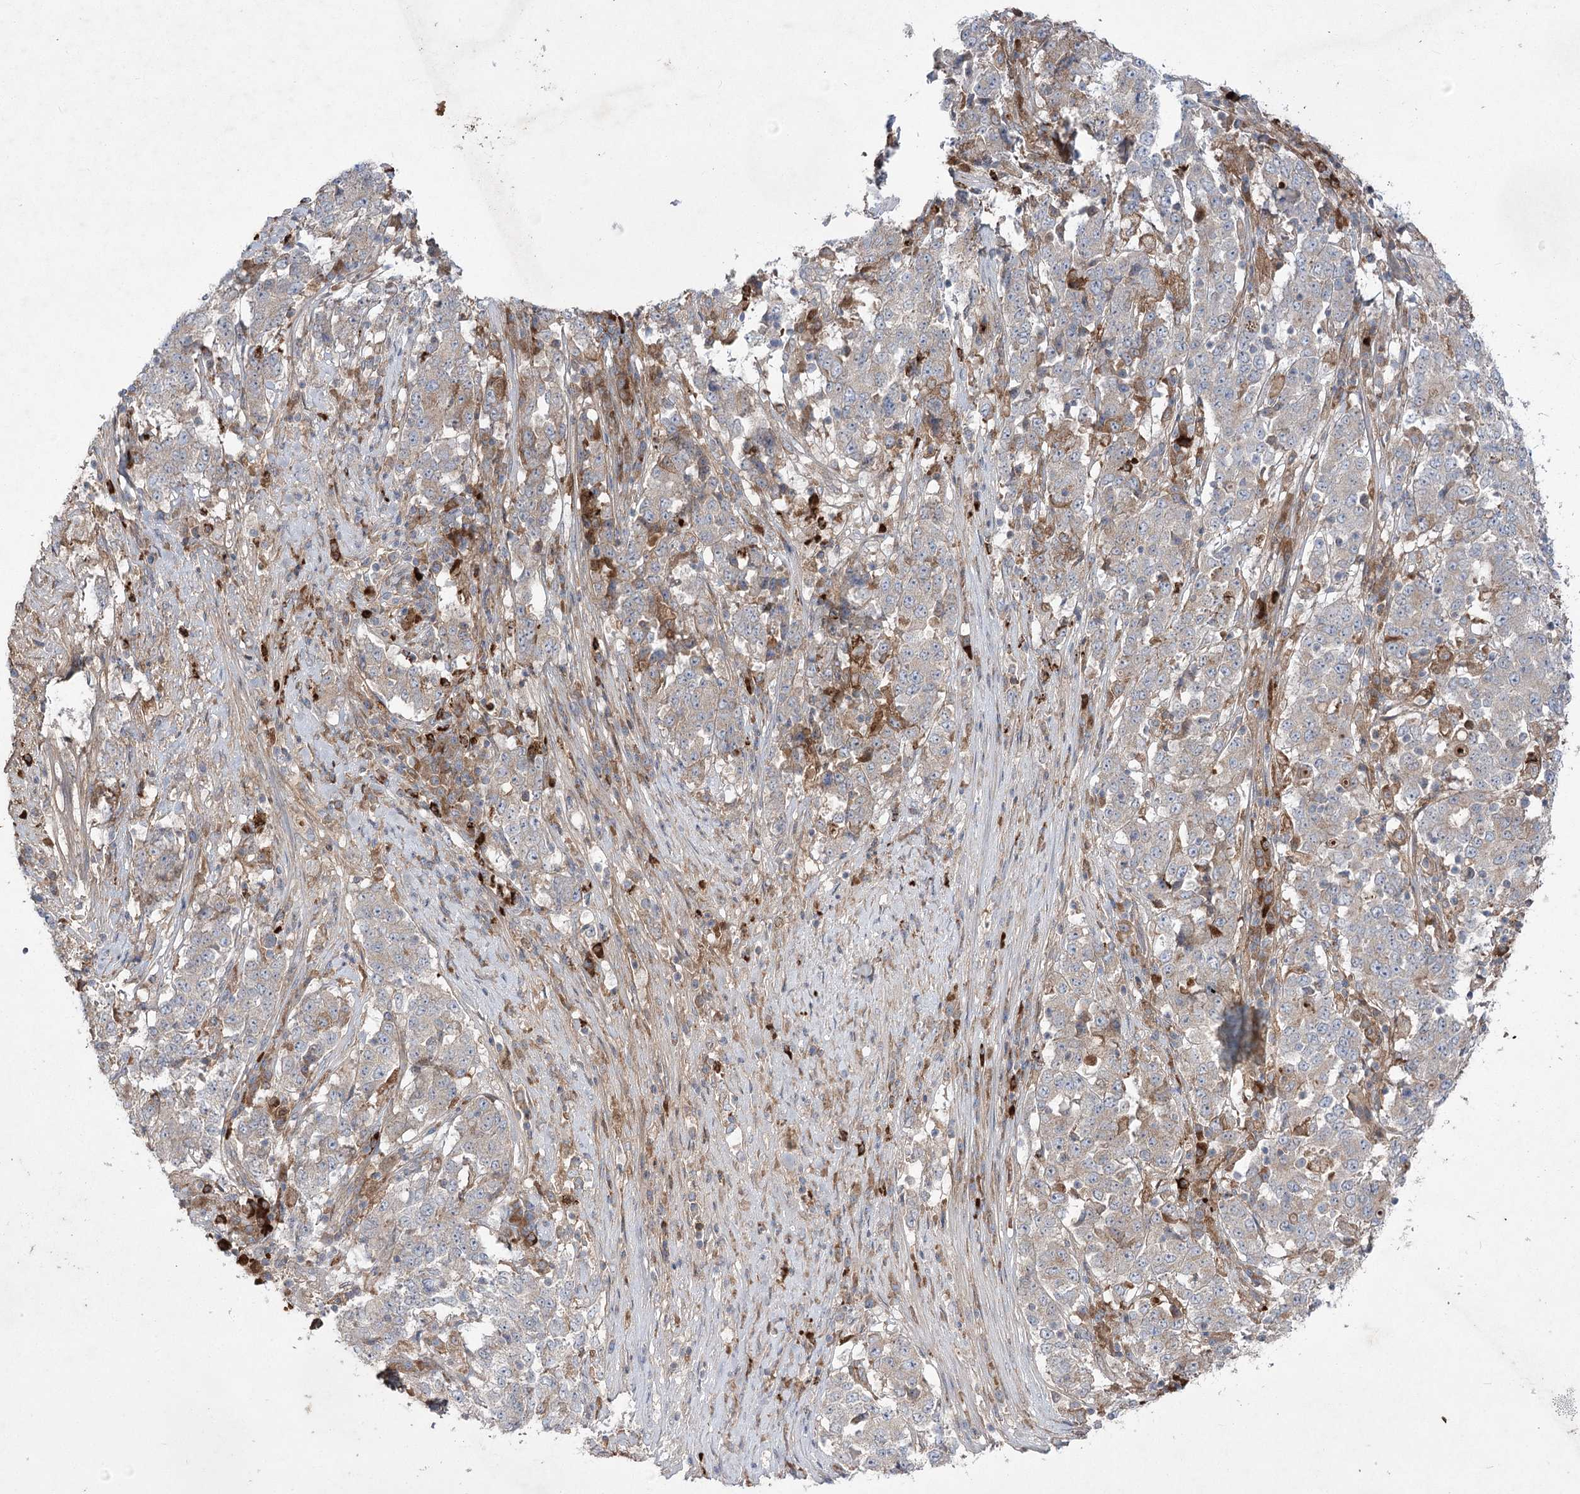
{"staining": {"intensity": "weak", "quantity": "25%-75%", "location": "cytoplasmic/membranous"}, "tissue": "stomach cancer", "cell_type": "Tumor cells", "image_type": "cancer", "snomed": [{"axis": "morphology", "description": "Adenocarcinoma, NOS"}, {"axis": "topography", "description": "Stomach"}], "caption": "A high-resolution image shows immunohistochemistry staining of stomach cancer (adenocarcinoma), which exhibits weak cytoplasmic/membranous staining in approximately 25%-75% of tumor cells. (IHC, brightfield microscopy, high magnification).", "gene": "PLEKHA5", "patient": {"sex": "male", "age": 59}}